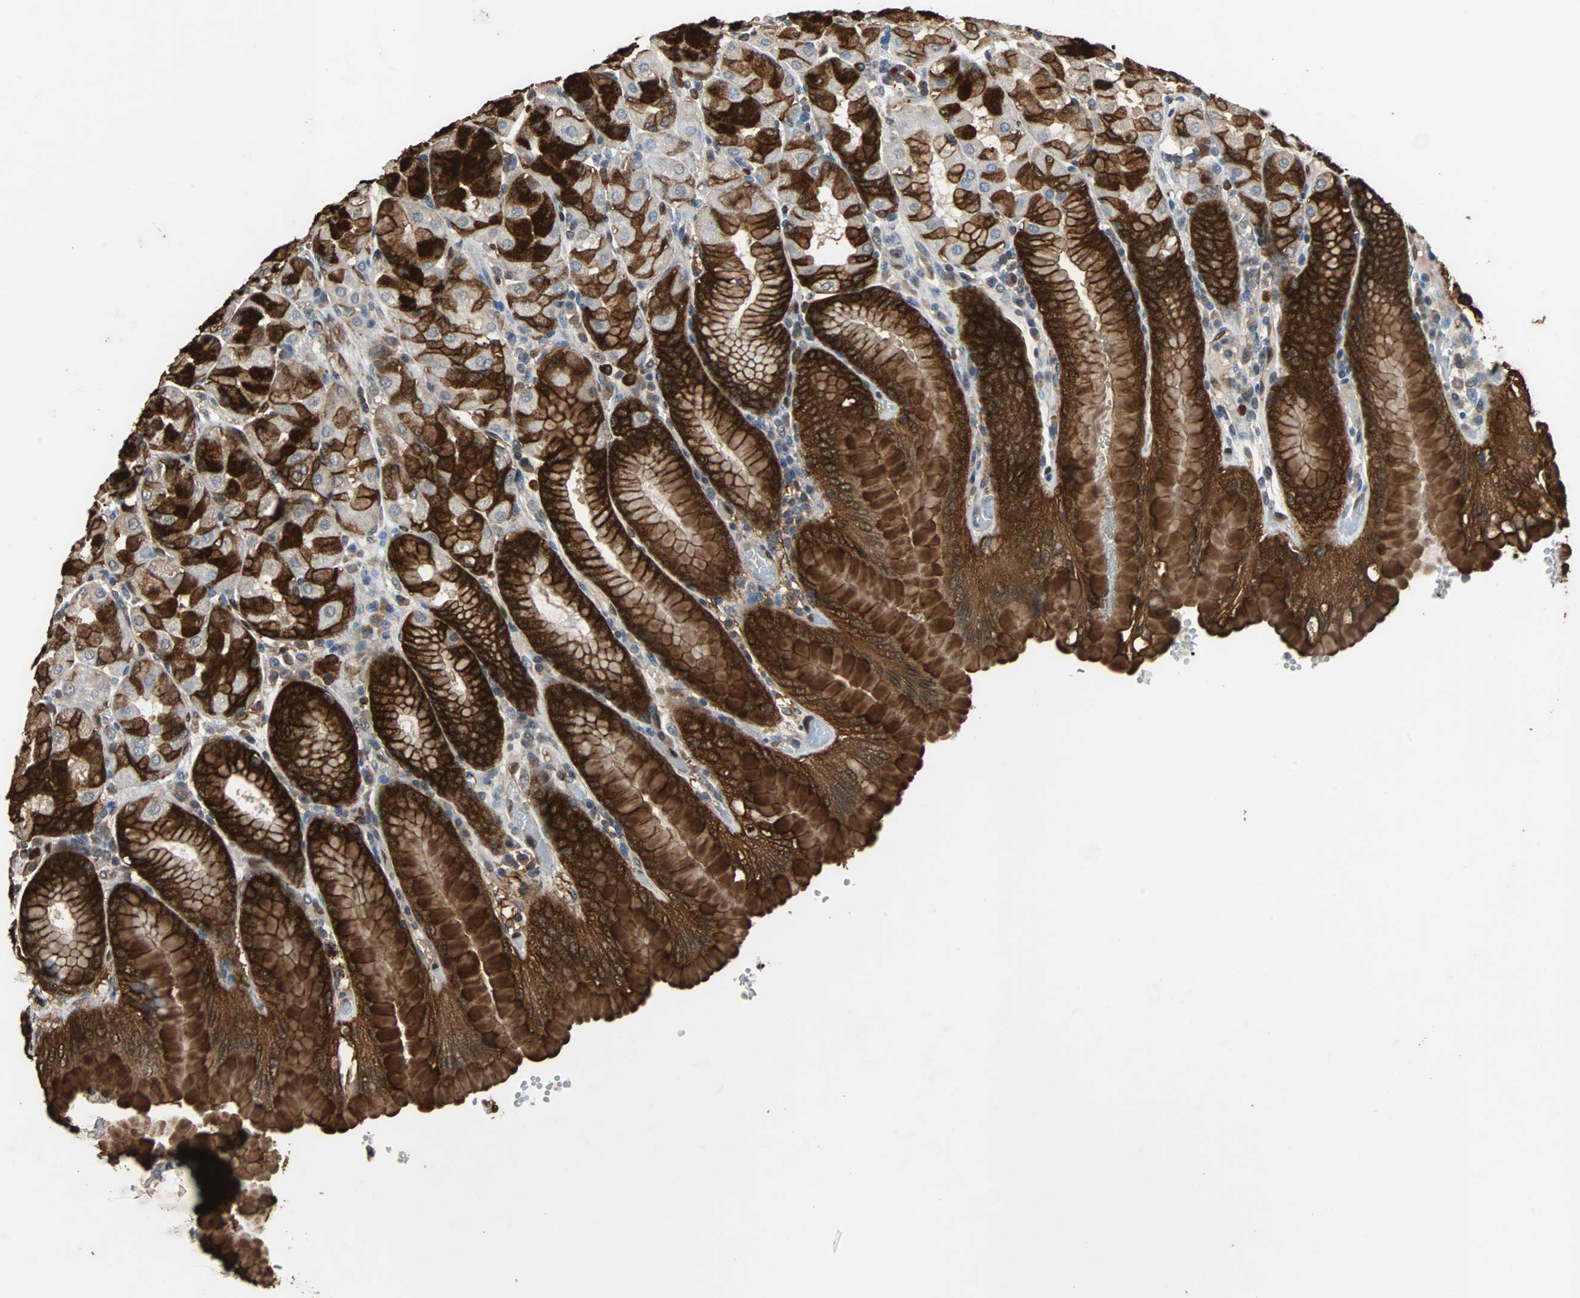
{"staining": {"intensity": "strong", "quantity": ">75%", "location": "cytoplasmic/membranous"}, "tissue": "stomach", "cell_type": "Glandular cells", "image_type": "normal", "snomed": [{"axis": "morphology", "description": "Normal tissue, NOS"}, {"axis": "topography", "description": "Stomach, upper"}, {"axis": "topography", "description": "Stomach"}], "caption": "Immunohistochemical staining of unremarkable stomach reveals >75% levels of strong cytoplasmic/membranous protein expression in about >75% of glandular cells.", "gene": "NDRG1", "patient": {"sex": "male", "age": 76}}